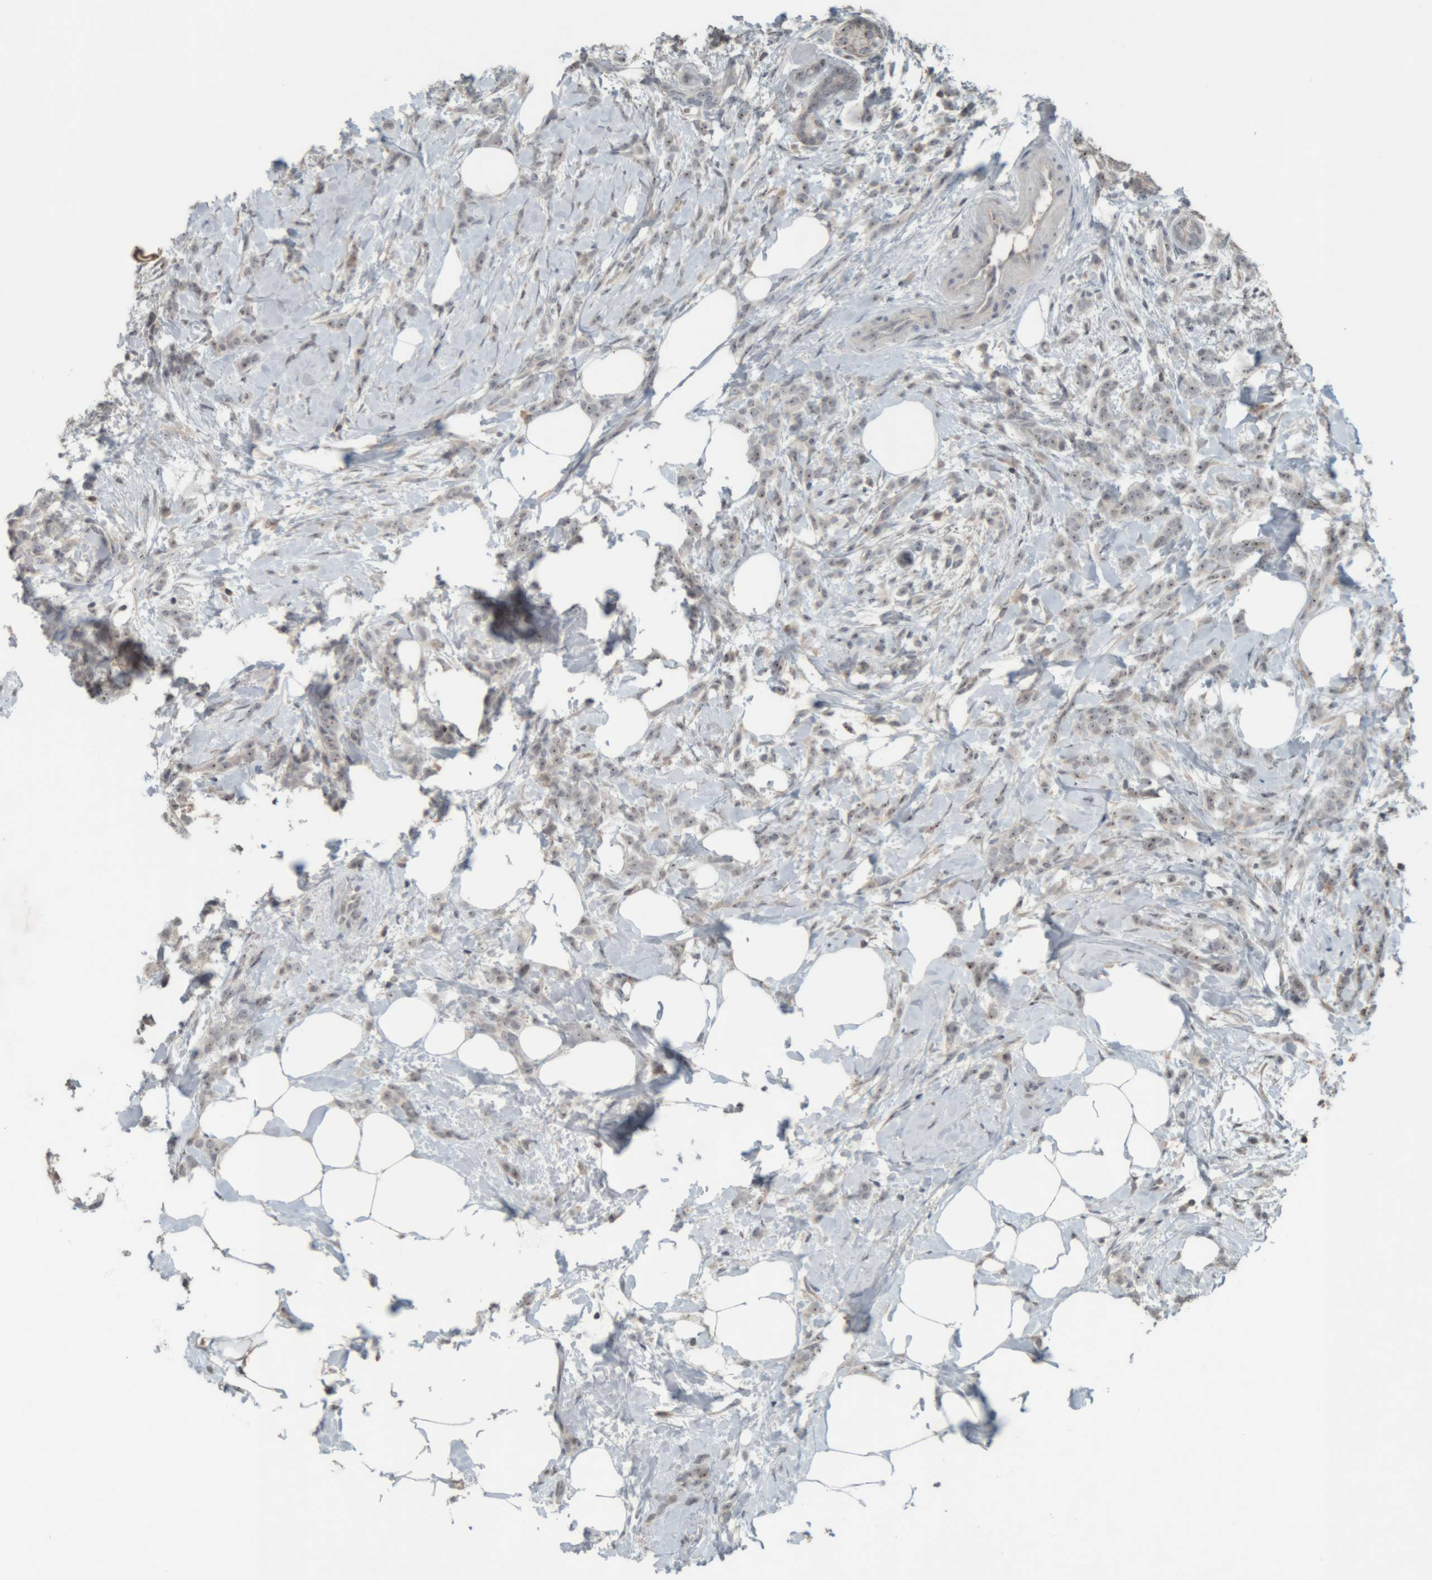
{"staining": {"intensity": "weak", "quantity": "25%-75%", "location": "nuclear"}, "tissue": "breast cancer", "cell_type": "Tumor cells", "image_type": "cancer", "snomed": [{"axis": "morphology", "description": "Lobular carcinoma, in situ"}, {"axis": "morphology", "description": "Lobular carcinoma"}, {"axis": "topography", "description": "Breast"}], "caption": "High-magnification brightfield microscopy of lobular carcinoma (breast) stained with DAB (brown) and counterstained with hematoxylin (blue). tumor cells exhibit weak nuclear expression is present in about25%-75% of cells.", "gene": "RPF1", "patient": {"sex": "female", "age": 41}}